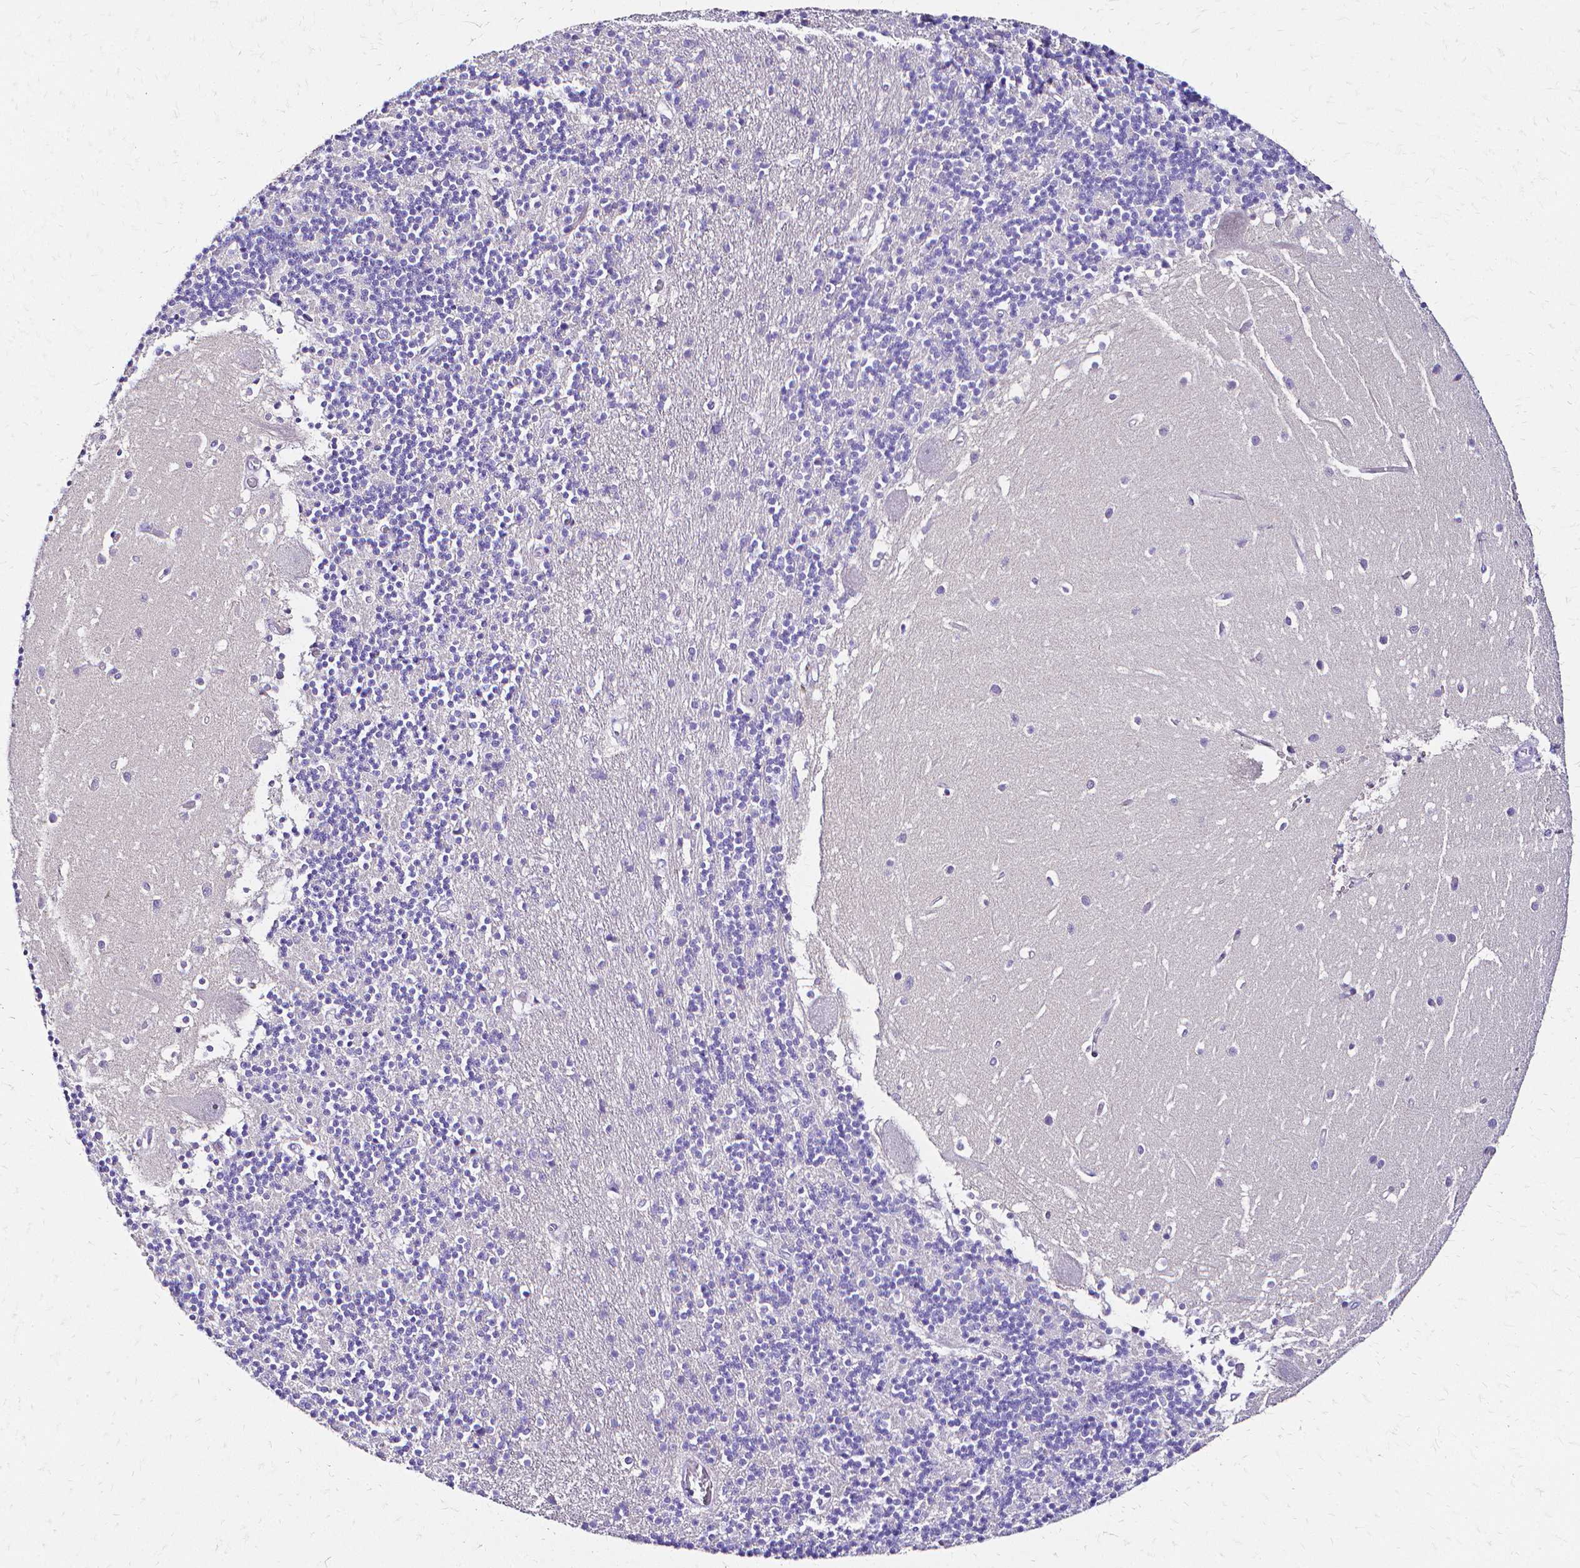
{"staining": {"intensity": "negative", "quantity": "none", "location": "none"}, "tissue": "cerebellum", "cell_type": "Cells in granular layer", "image_type": "normal", "snomed": [{"axis": "morphology", "description": "Normal tissue, NOS"}, {"axis": "topography", "description": "Cerebellum"}], "caption": "Immunohistochemistry photomicrograph of unremarkable human cerebellum stained for a protein (brown), which displays no expression in cells in granular layer. Brightfield microscopy of immunohistochemistry stained with DAB (3,3'-diaminobenzidine) (brown) and hematoxylin (blue), captured at high magnification.", "gene": "CCNB1", "patient": {"sex": "male", "age": 54}}